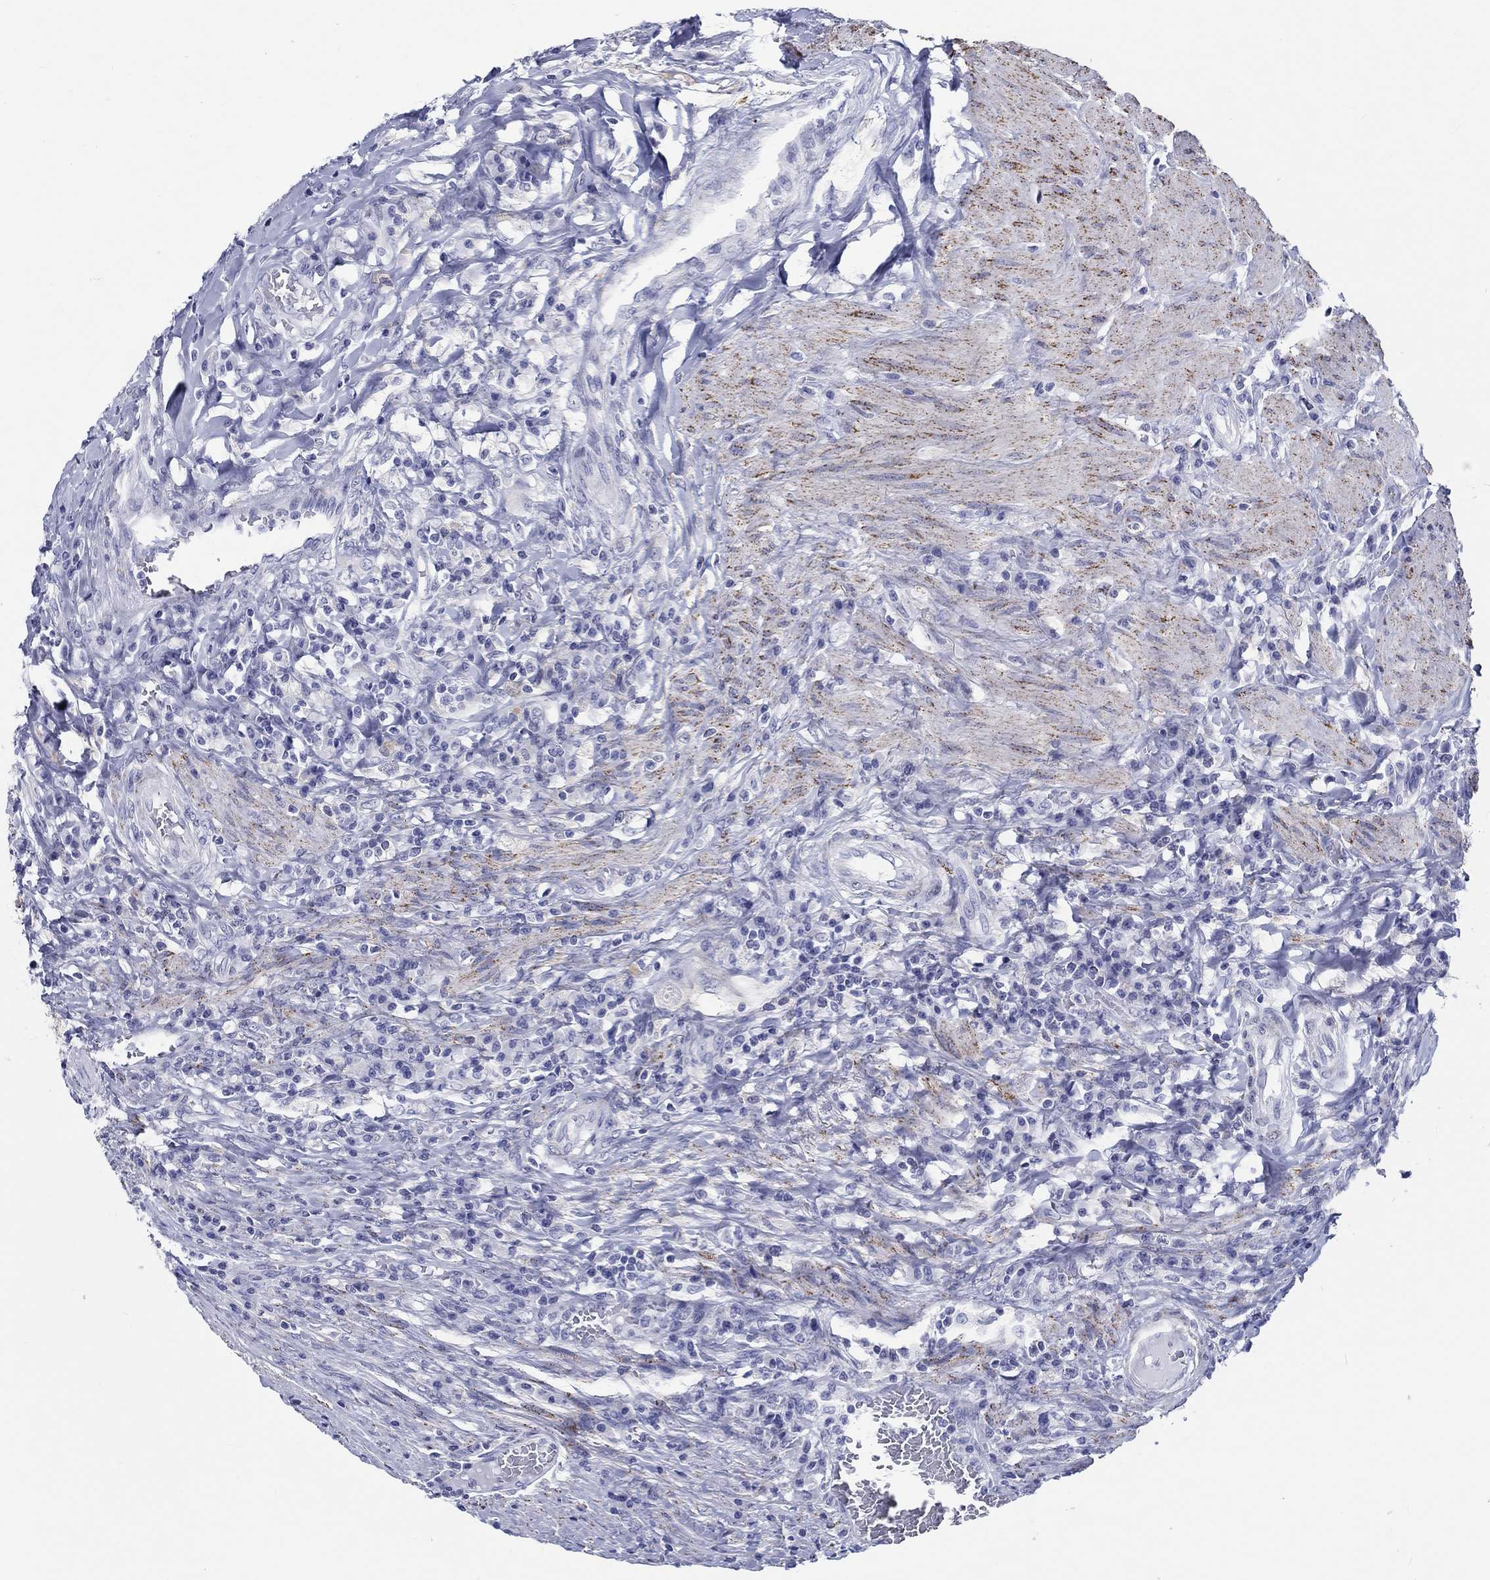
{"staining": {"intensity": "moderate", "quantity": "25%-75%", "location": "cytoplasmic/membranous"}, "tissue": "colorectal cancer", "cell_type": "Tumor cells", "image_type": "cancer", "snomed": [{"axis": "morphology", "description": "Adenocarcinoma, NOS"}, {"axis": "topography", "description": "Colon"}], "caption": "This image shows colorectal adenocarcinoma stained with immunohistochemistry (IHC) to label a protein in brown. The cytoplasmic/membranous of tumor cells show moderate positivity for the protein. Nuclei are counter-stained blue.", "gene": "H1-1", "patient": {"sex": "female", "age": 86}}